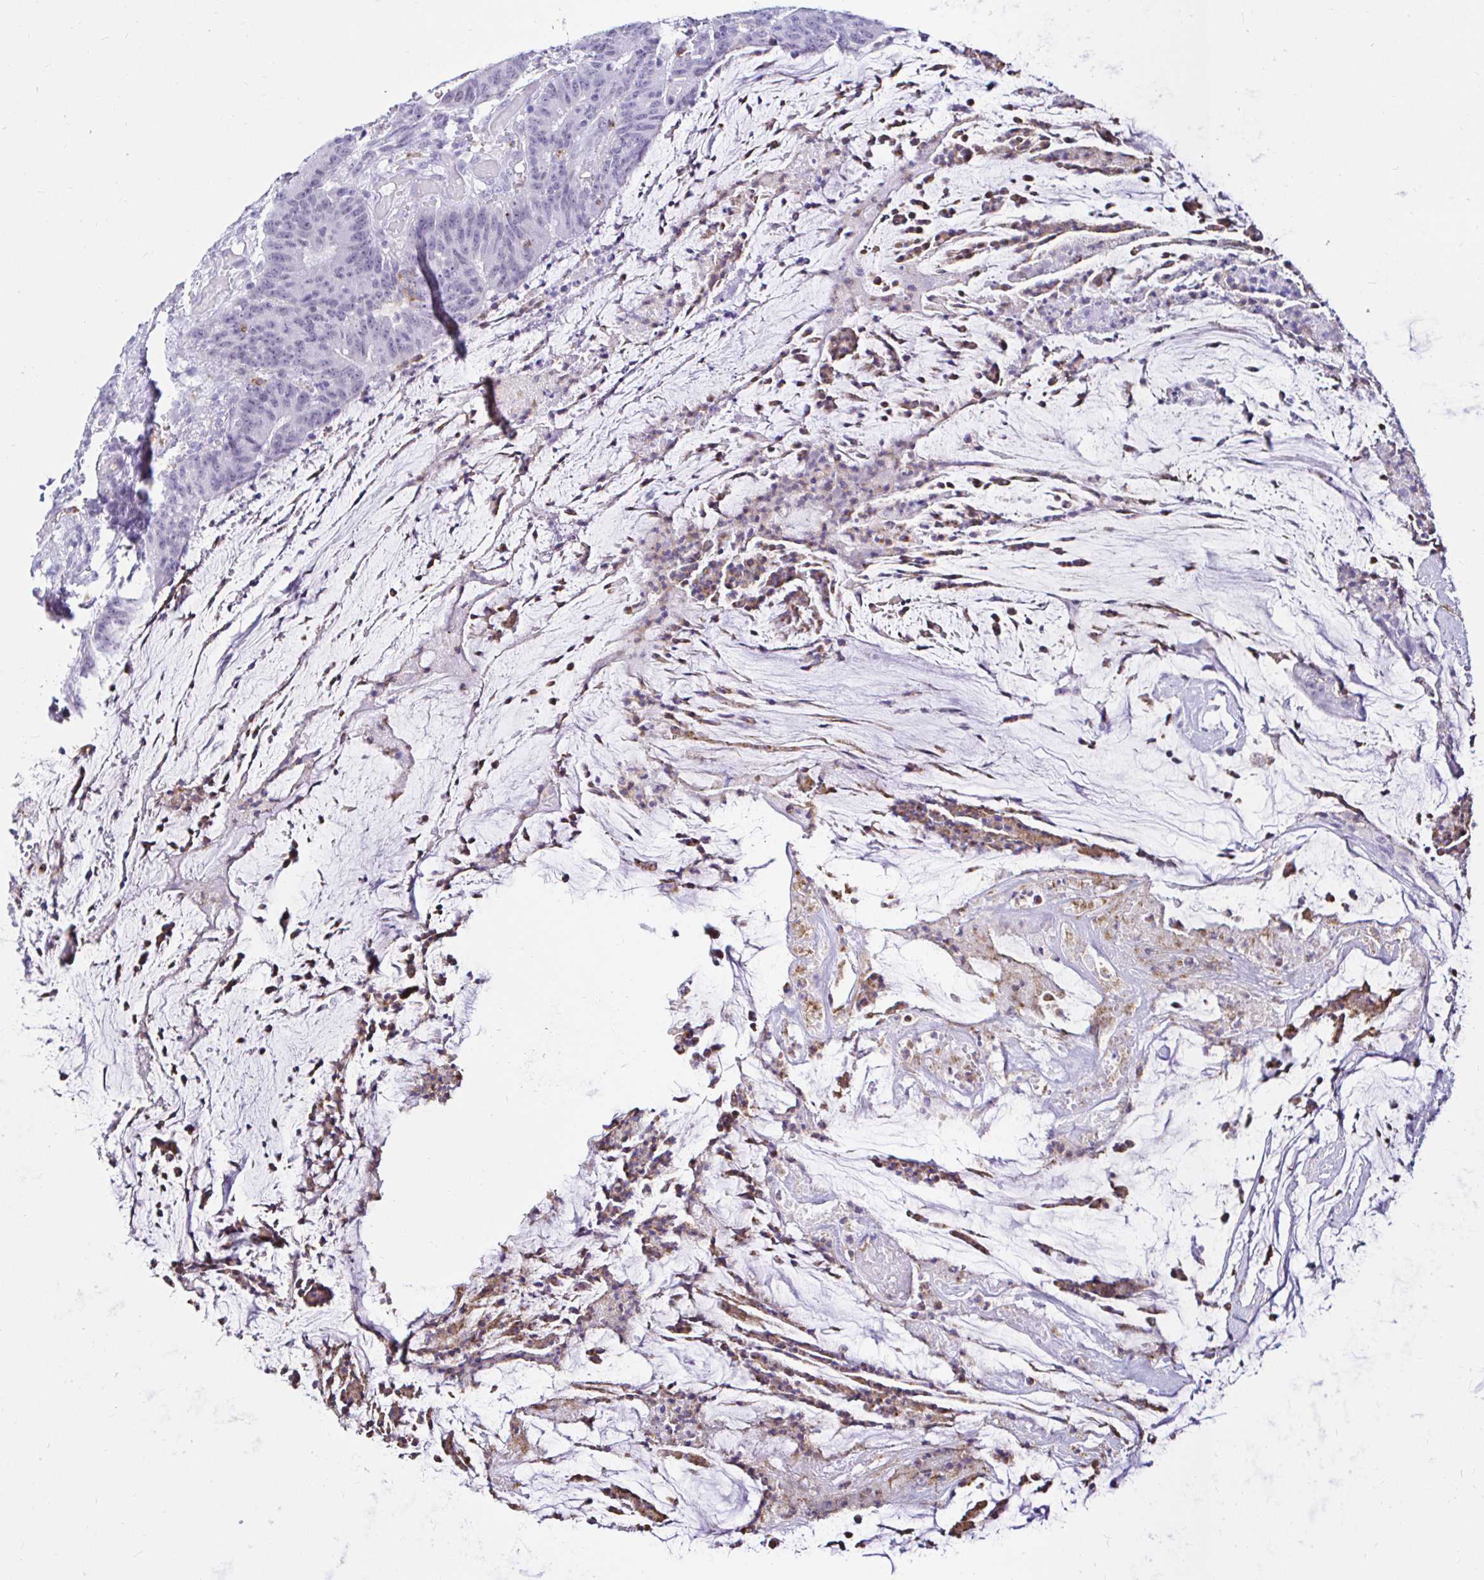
{"staining": {"intensity": "negative", "quantity": "none", "location": "none"}, "tissue": "colorectal cancer", "cell_type": "Tumor cells", "image_type": "cancer", "snomed": [{"axis": "morphology", "description": "Adenocarcinoma, NOS"}, {"axis": "topography", "description": "Colon"}], "caption": "A high-resolution photomicrograph shows IHC staining of adenocarcinoma (colorectal), which displays no significant positivity in tumor cells.", "gene": "CYBB", "patient": {"sex": "female", "age": 78}}